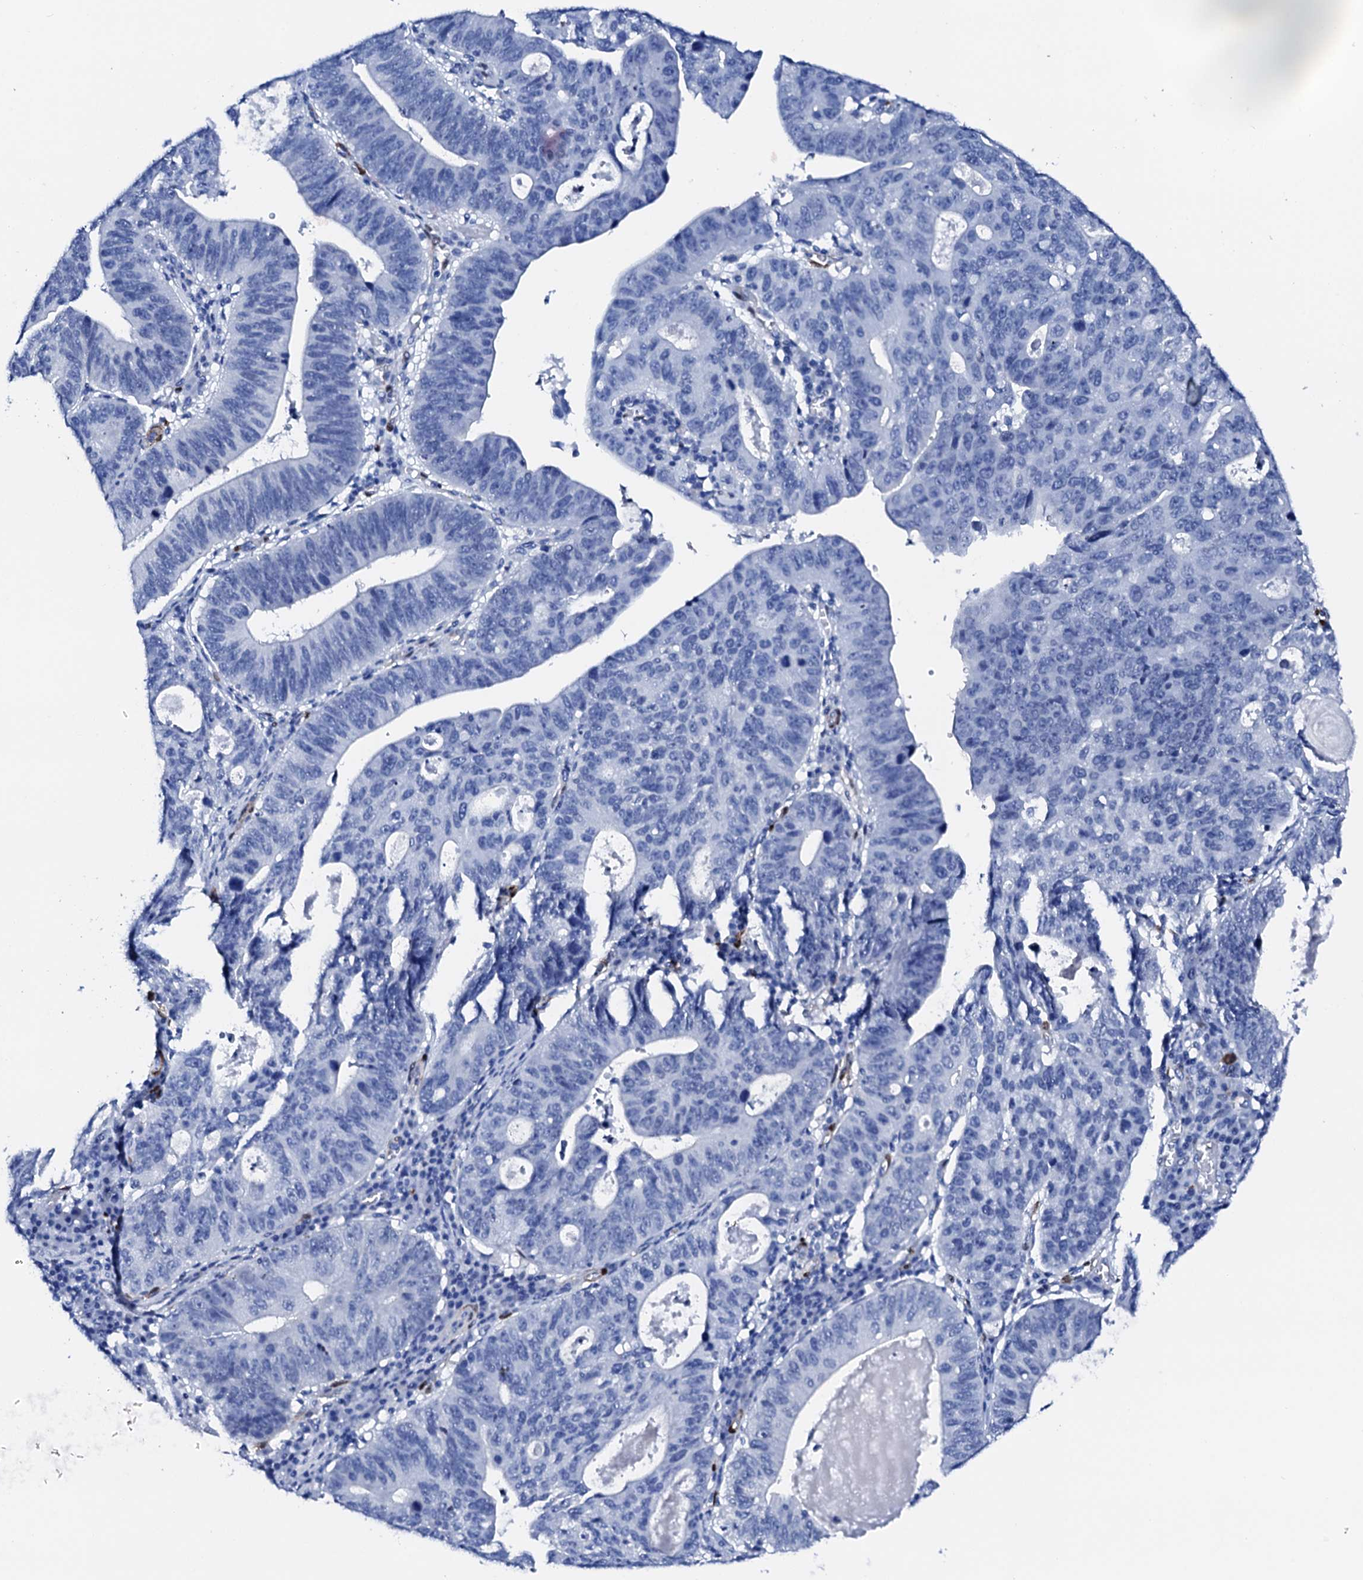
{"staining": {"intensity": "negative", "quantity": "none", "location": "none"}, "tissue": "stomach cancer", "cell_type": "Tumor cells", "image_type": "cancer", "snomed": [{"axis": "morphology", "description": "Adenocarcinoma, NOS"}, {"axis": "topography", "description": "Stomach"}], "caption": "Immunohistochemical staining of human stomach cancer (adenocarcinoma) exhibits no significant positivity in tumor cells. (Brightfield microscopy of DAB immunohistochemistry (IHC) at high magnification).", "gene": "NRIP2", "patient": {"sex": "male", "age": 59}}